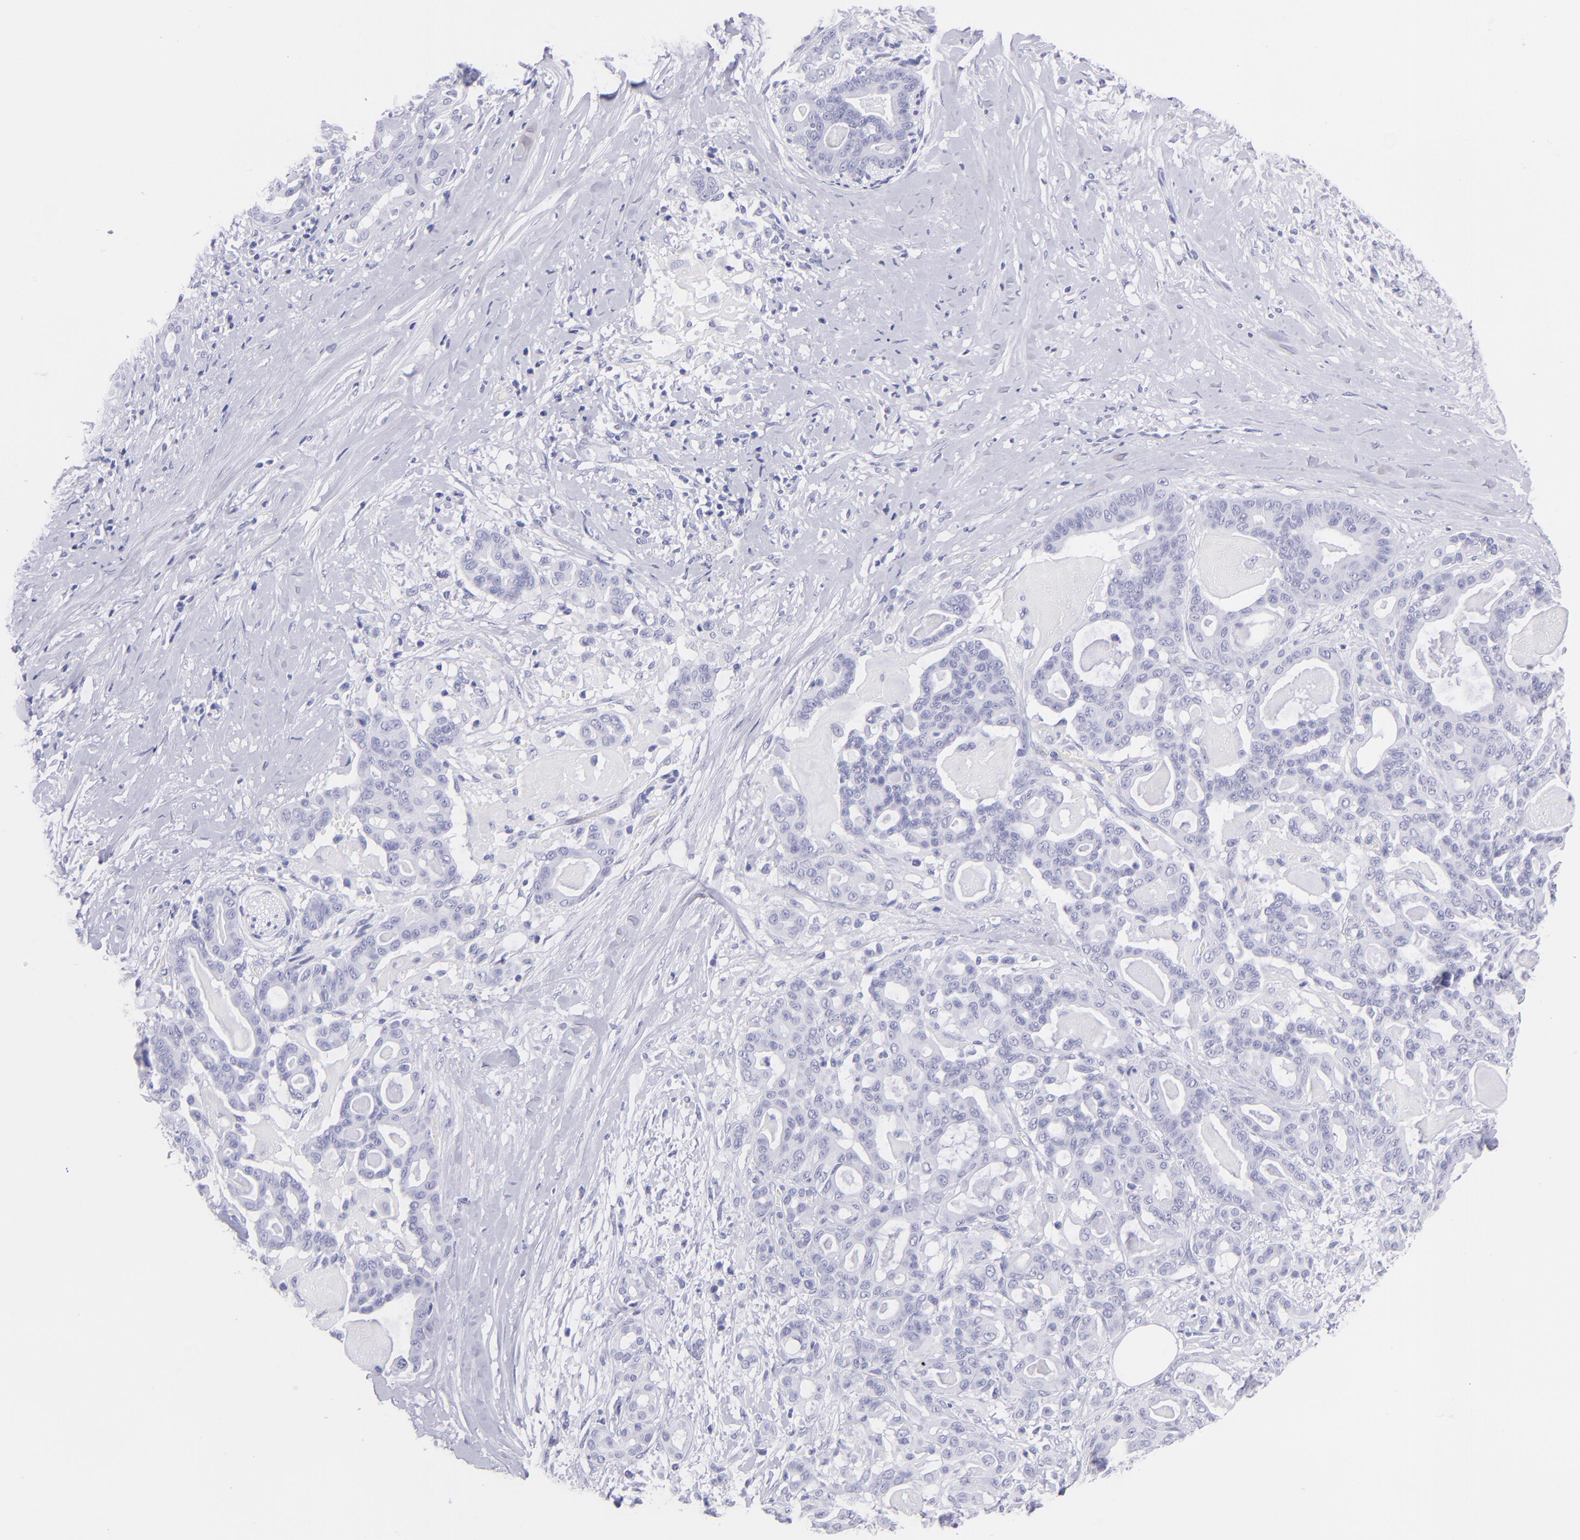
{"staining": {"intensity": "negative", "quantity": "none", "location": "none"}, "tissue": "pancreatic cancer", "cell_type": "Tumor cells", "image_type": "cancer", "snomed": [{"axis": "morphology", "description": "Adenocarcinoma, NOS"}, {"axis": "topography", "description": "Pancreas"}], "caption": "High power microscopy image of an immunohistochemistry (IHC) image of pancreatic cancer, revealing no significant expression in tumor cells.", "gene": "PIP", "patient": {"sex": "male", "age": 63}}